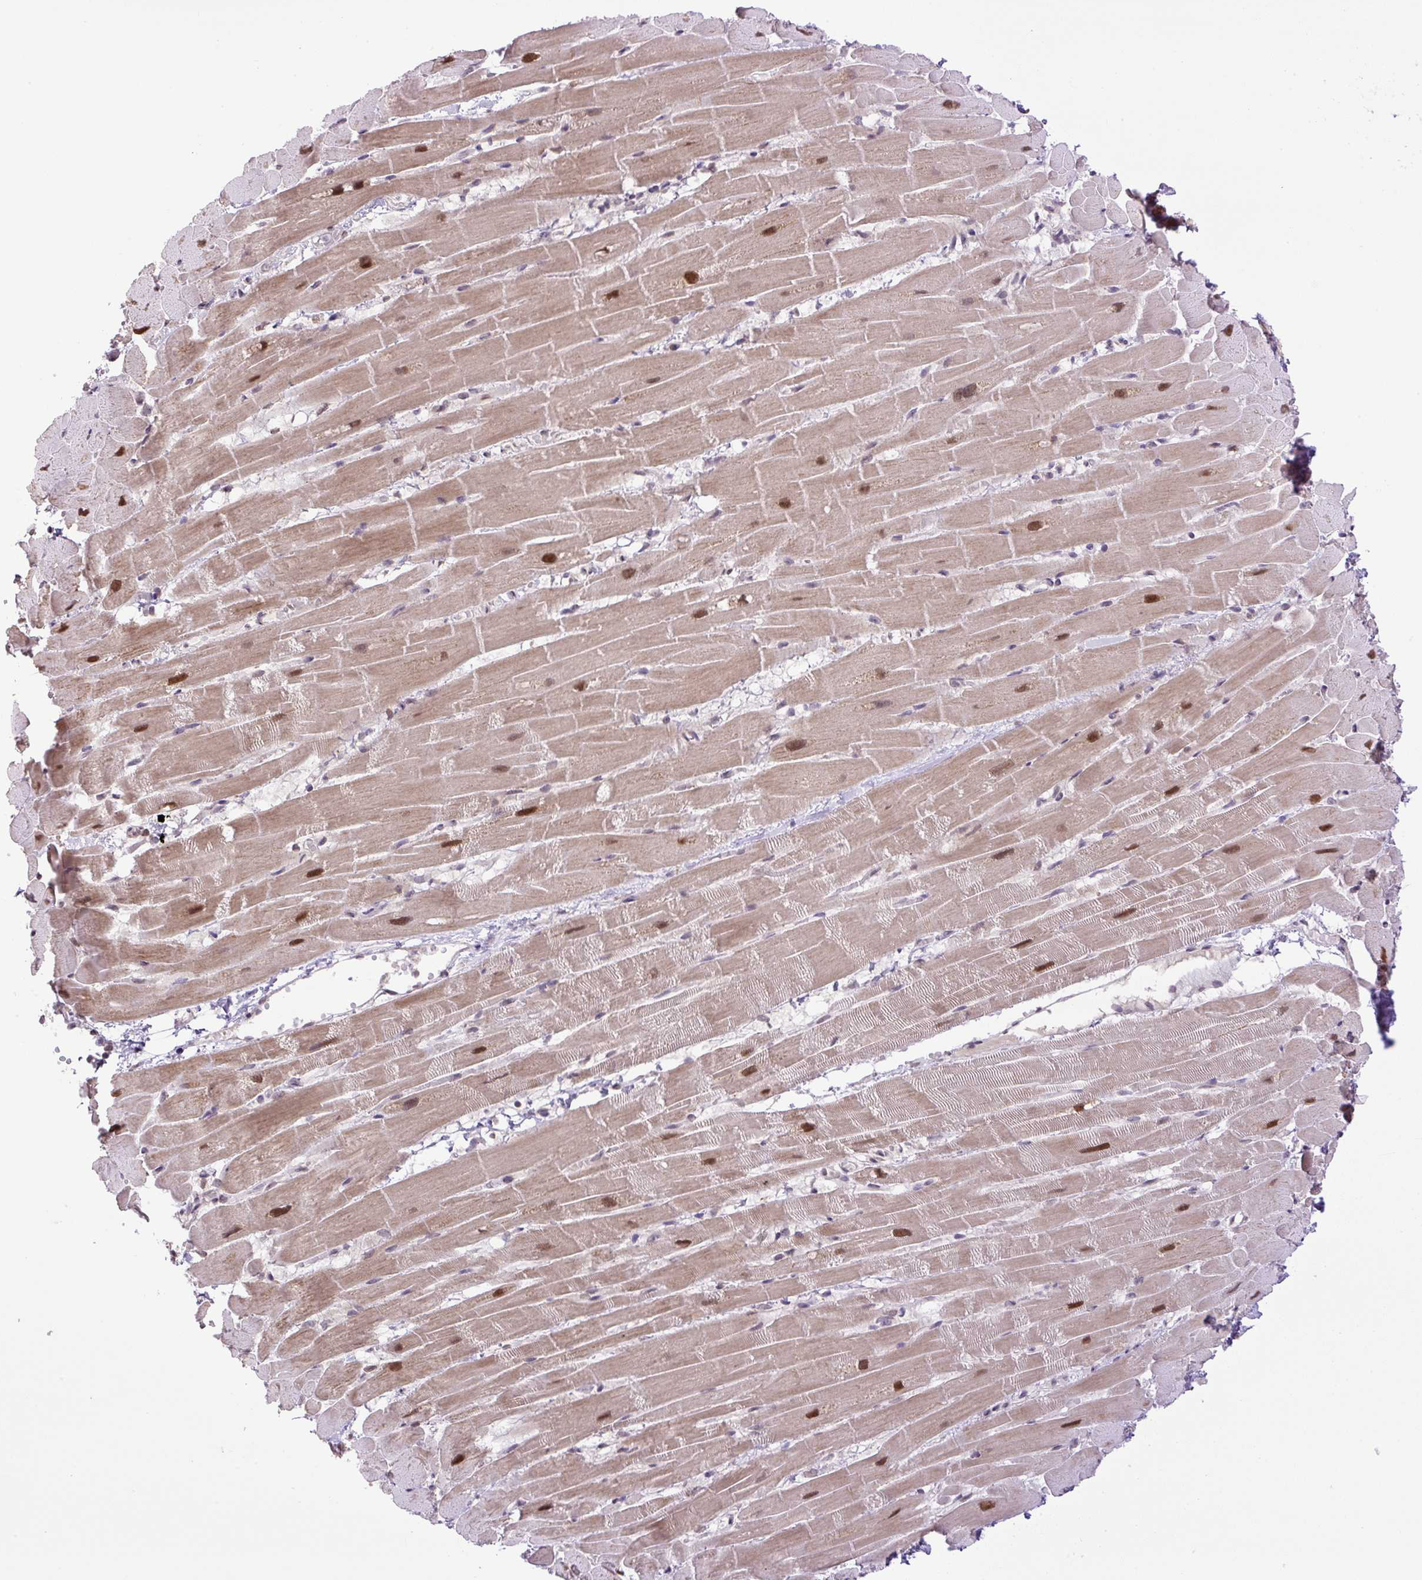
{"staining": {"intensity": "moderate", "quantity": ">75%", "location": "cytoplasmic/membranous,nuclear"}, "tissue": "heart muscle", "cell_type": "Cardiomyocytes", "image_type": "normal", "snomed": [{"axis": "morphology", "description": "Normal tissue, NOS"}, {"axis": "topography", "description": "Heart"}], "caption": "Immunohistochemistry (IHC) of normal heart muscle displays medium levels of moderate cytoplasmic/membranous,nuclear staining in about >75% of cardiomyocytes.", "gene": "KPNA1", "patient": {"sex": "male", "age": 37}}